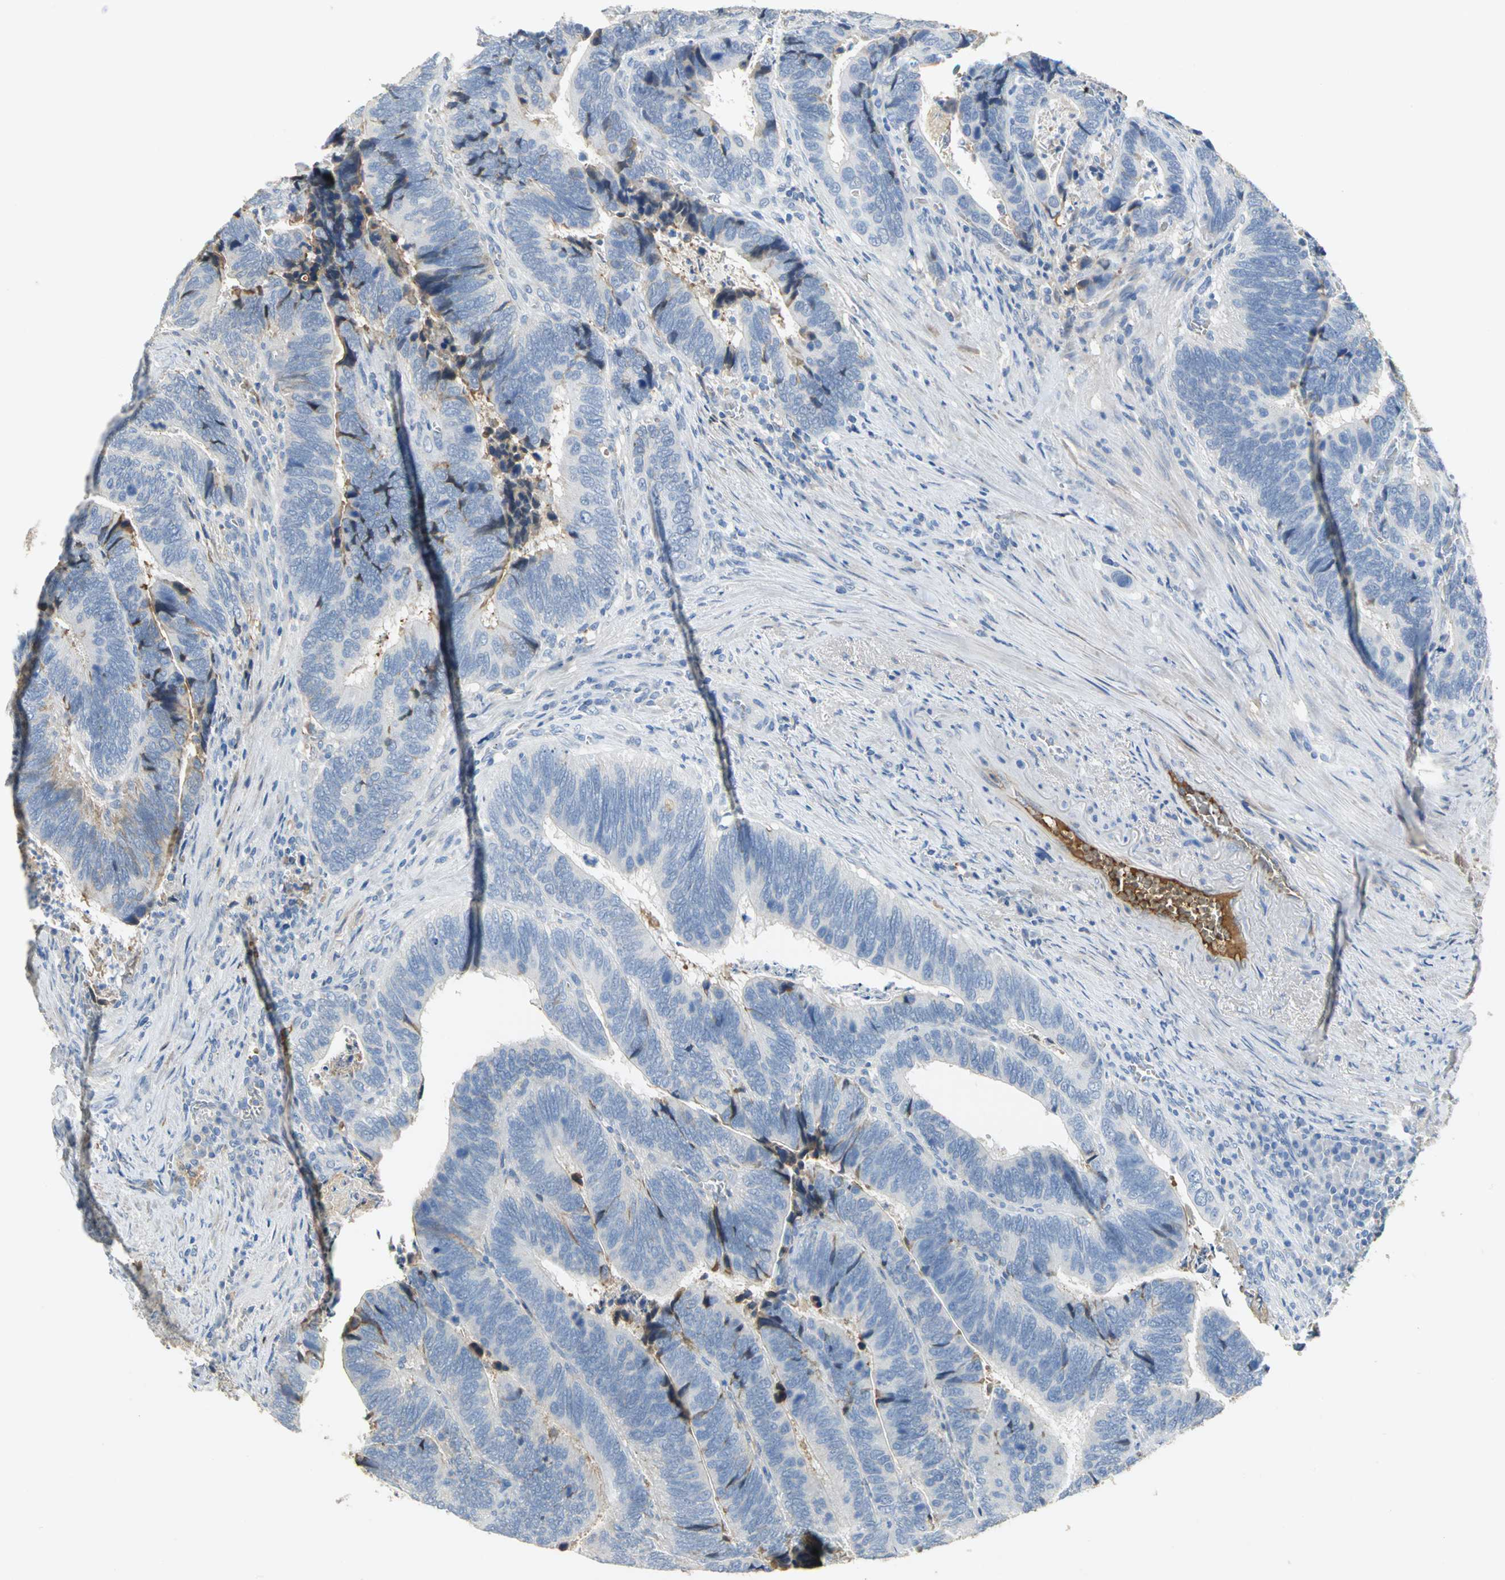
{"staining": {"intensity": "negative", "quantity": "none", "location": "none"}, "tissue": "colorectal cancer", "cell_type": "Tumor cells", "image_type": "cancer", "snomed": [{"axis": "morphology", "description": "Adenocarcinoma, NOS"}, {"axis": "topography", "description": "Colon"}], "caption": "Immunohistochemistry of adenocarcinoma (colorectal) shows no staining in tumor cells. (Immunohistochemistry, brightfield microscopy, high magnification).", "gene": "GYG2", "patient": {"sex": "male", "age": 72}}